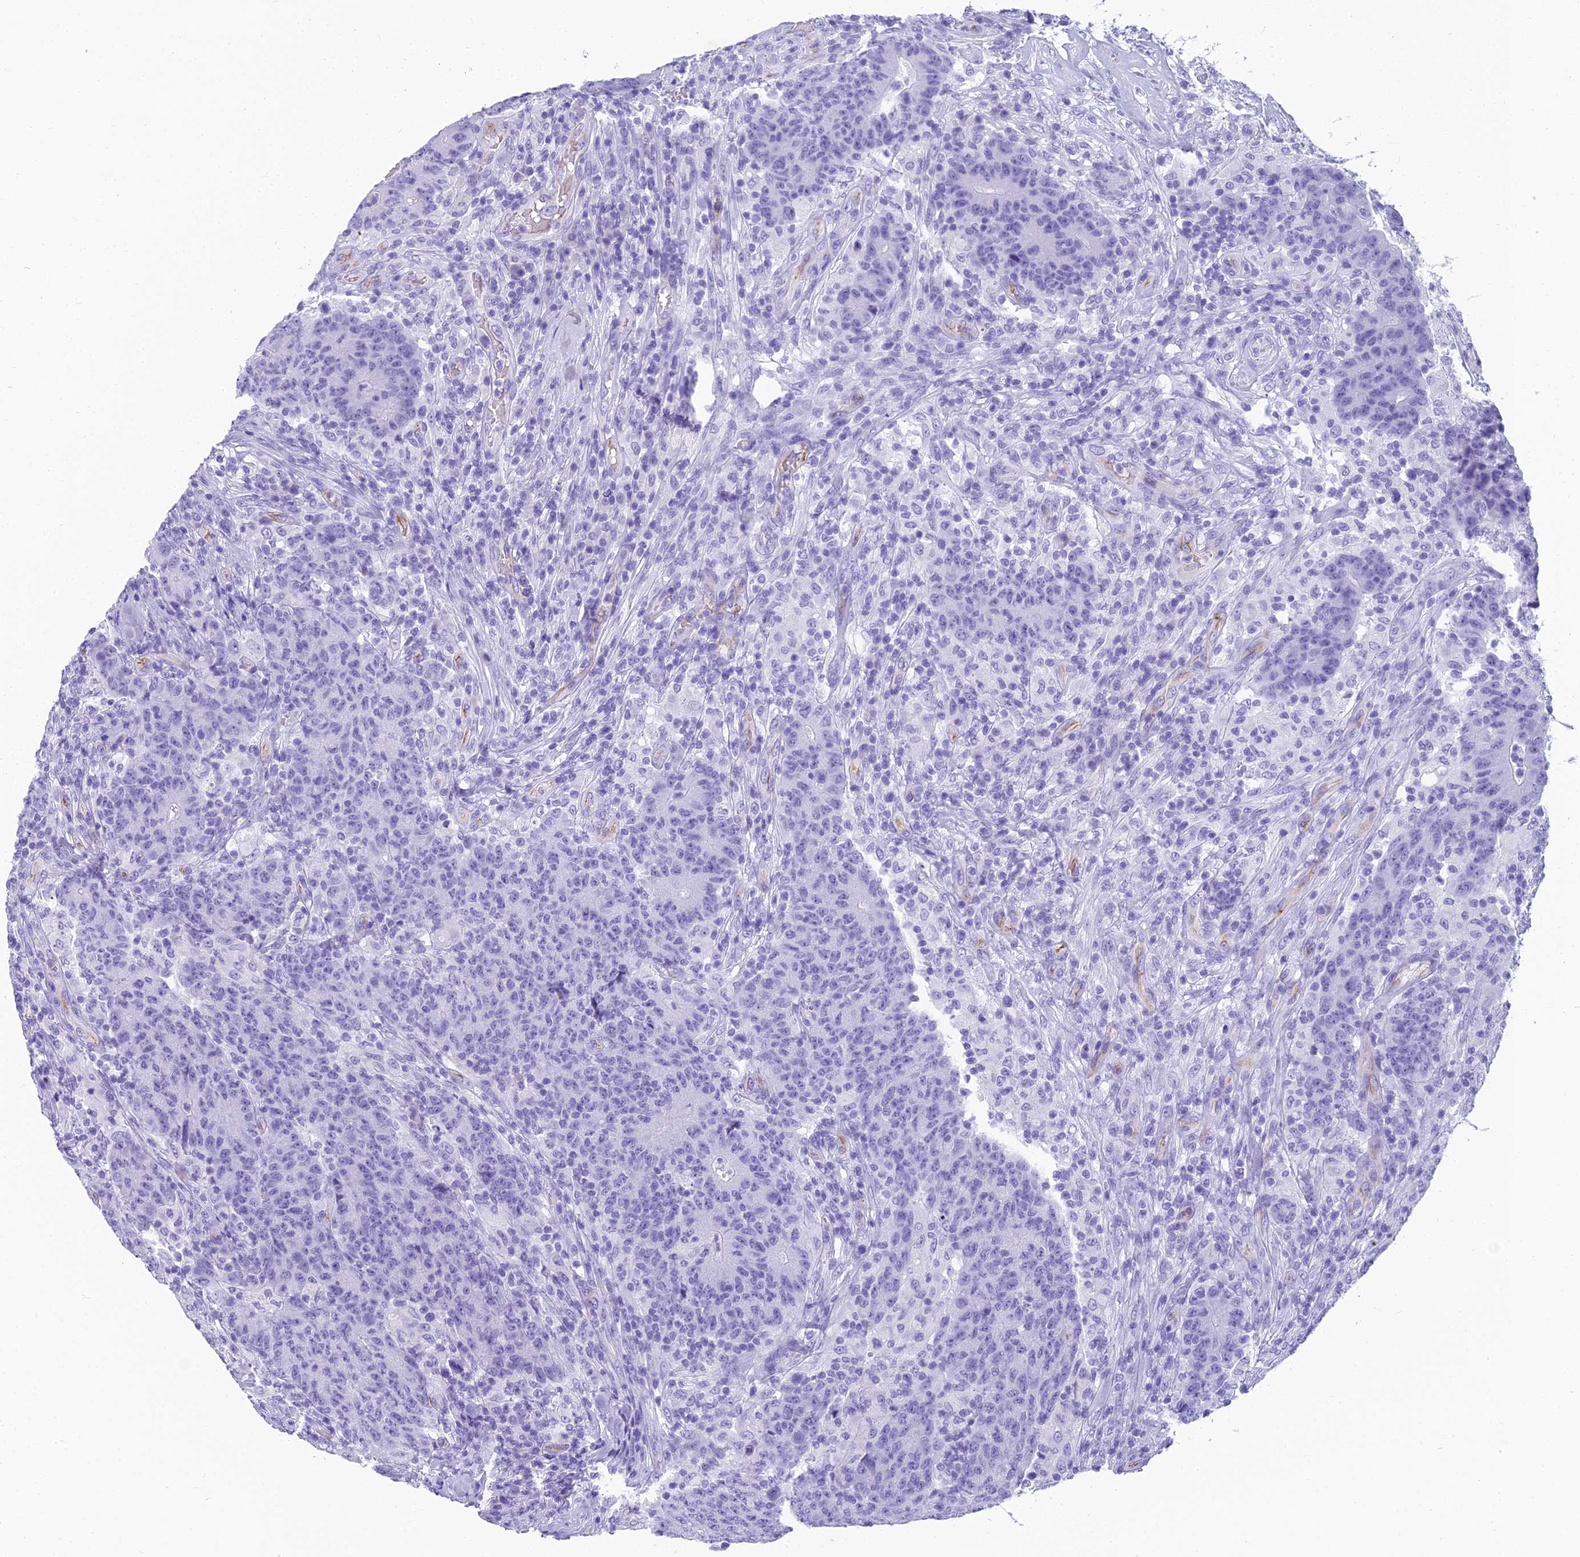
{"staining": {"intensity": "negative", "quantity": "none", "location": "none"}, "tissue": "colorectal cancer", "cell_type": "Tumor cells", "image_type": "cancer", "snomed": [{"axis": "morphology", "description": "Adenocarcinoma, NOS"}, {"axis": "topography", "description": "Colon"}], "caption": "DAB immunohistochemical staining of human colorectal cancer demonstrates no significant staining in tumor cells.", "gene": "NINJ1", "patient": {"sex": "female", "age": 75}}